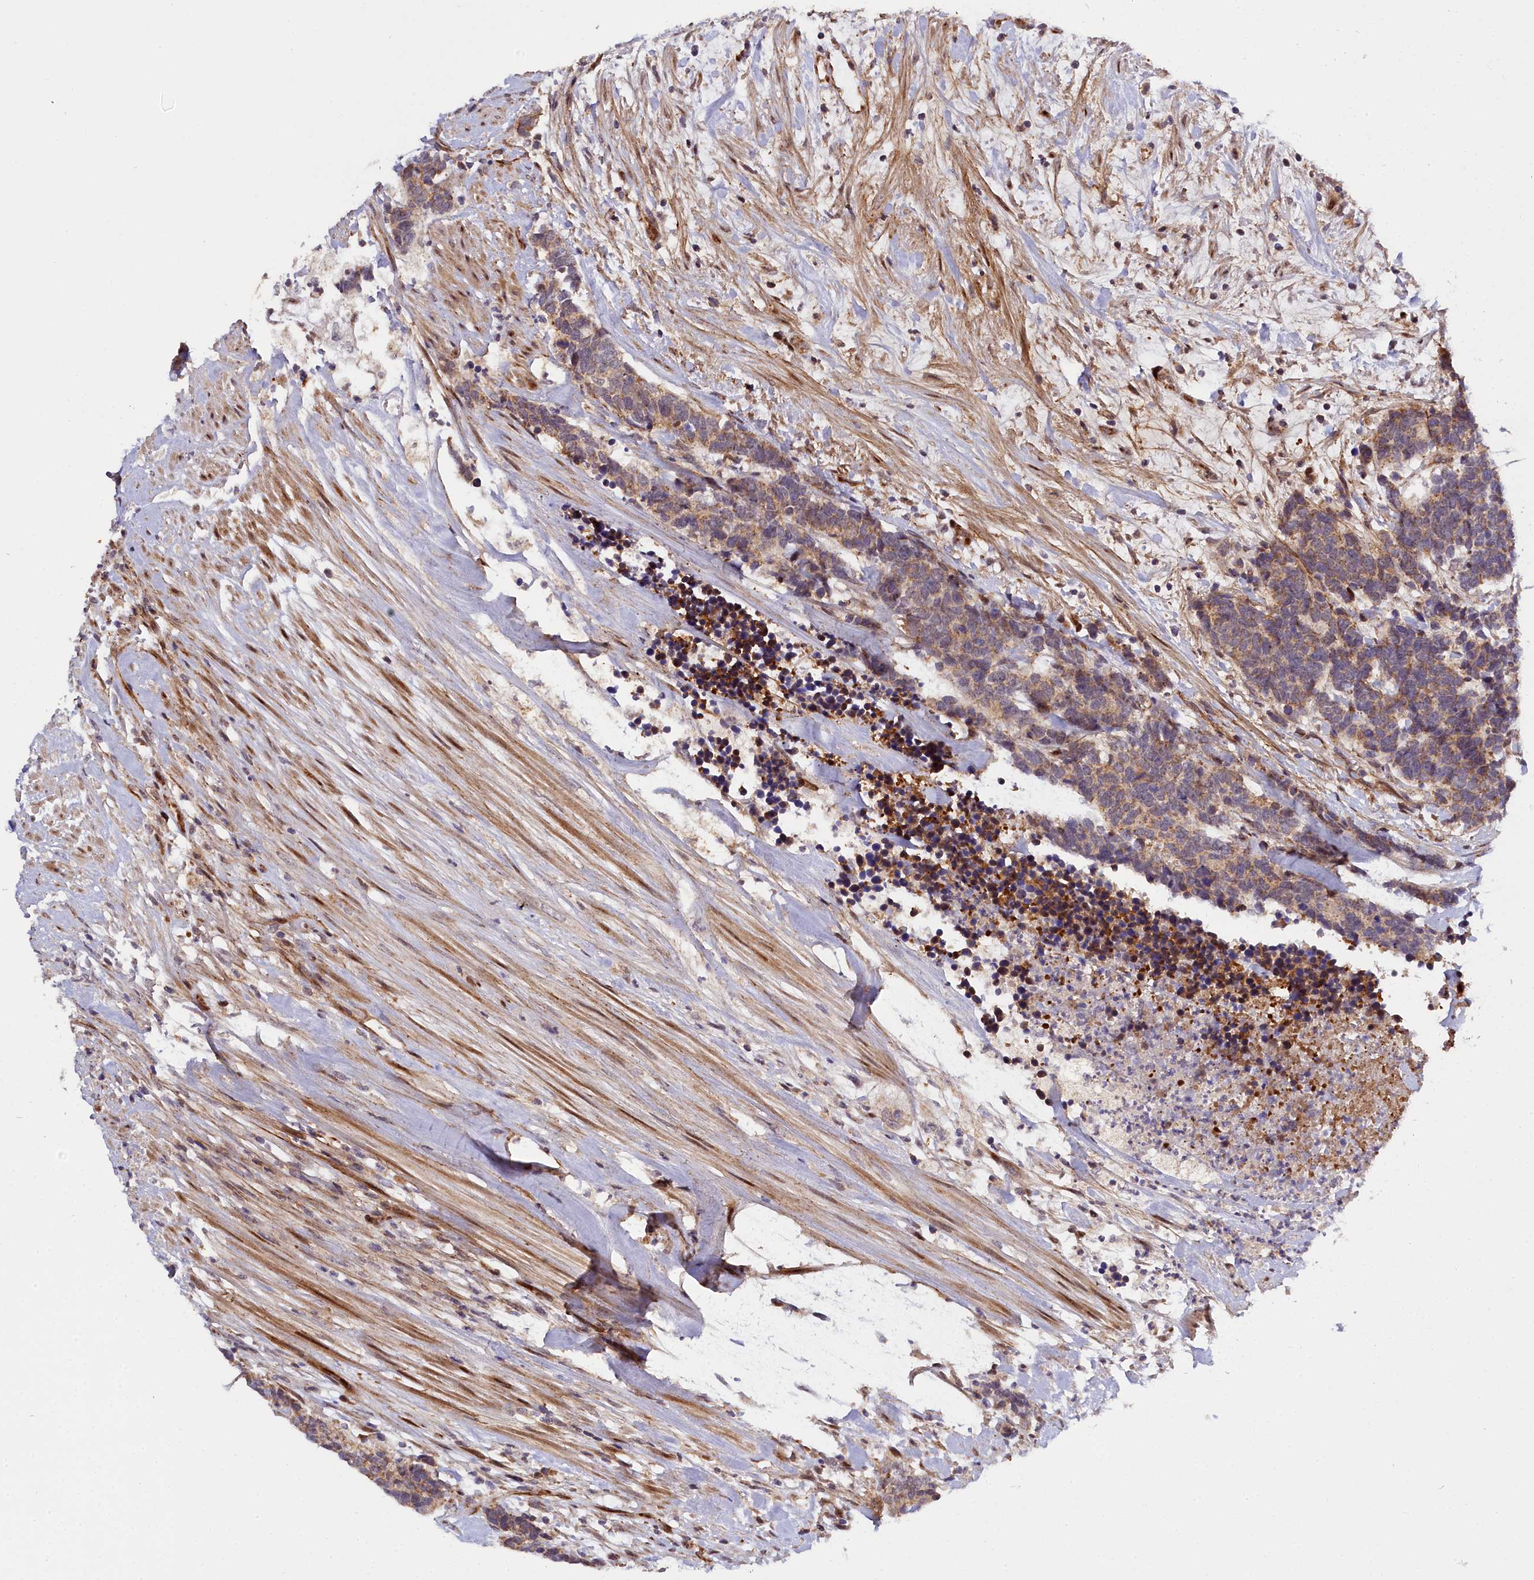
{"staining": {"intensity": "moderate", "quantity": ">75%", "location": "cytoplasmic/membranous"}, "tissue": "carcinoid", "cell_type": "Tumor cells", "image_type": "cancer", "snomed": [{"axis": "morphology", "description": "Carcinoma, NOS"}, {"axis": "morphology", "description": "Carcinoid, malignant, NOS"}, {"axis": "topography", "description": "Prostate"}], "caption": "A medium amount of moderate cytoplasmic/membranous staining is present in about >75% of tumor cells in carcinoid tissue.", "gene": "MRPS11", "patient": {"sex": "male", "age": 57}}